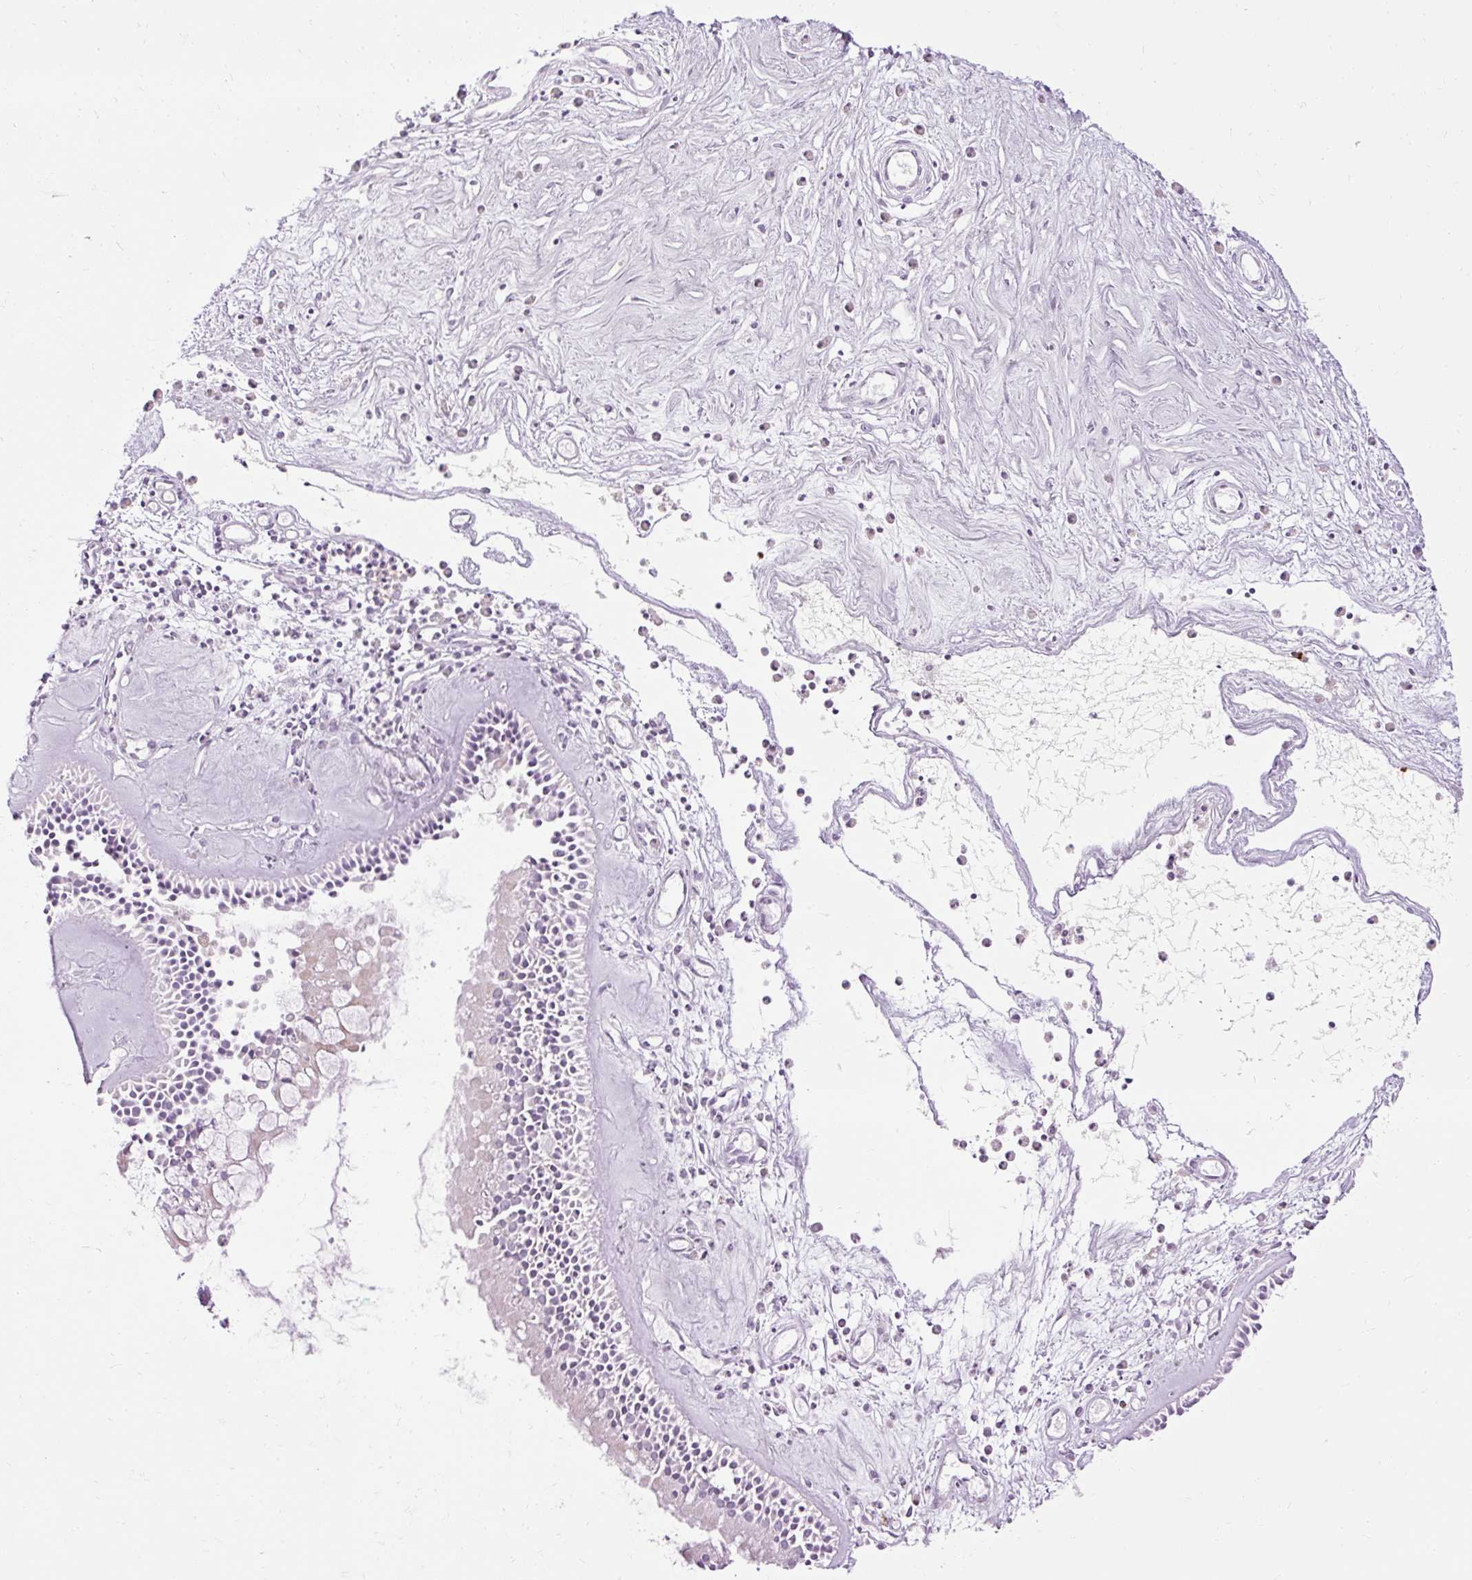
{"staining": {"intensity": "weak", "quantity": "<25%", "location": "cytoplasmic/membranous"}, "tissue": "nasopharynx", "cell_type": "Respiratory epithelial cells", "image_type": "normal", "snomed": [{"axis": "morphology", "description": "Normal tissue, NOS"}, {"axis": "morphology", "description": "Inflammation, NOS"}, {"axis": "topography", "description": "Nasopharynx"}], "caption": "Nasopharynx stained for a protein using immunohistochemistry demonstrates no positivity respiratory epithelial cells.", "gene": "ARRDC2", "patient": {"sex": "male", "age": 61}}